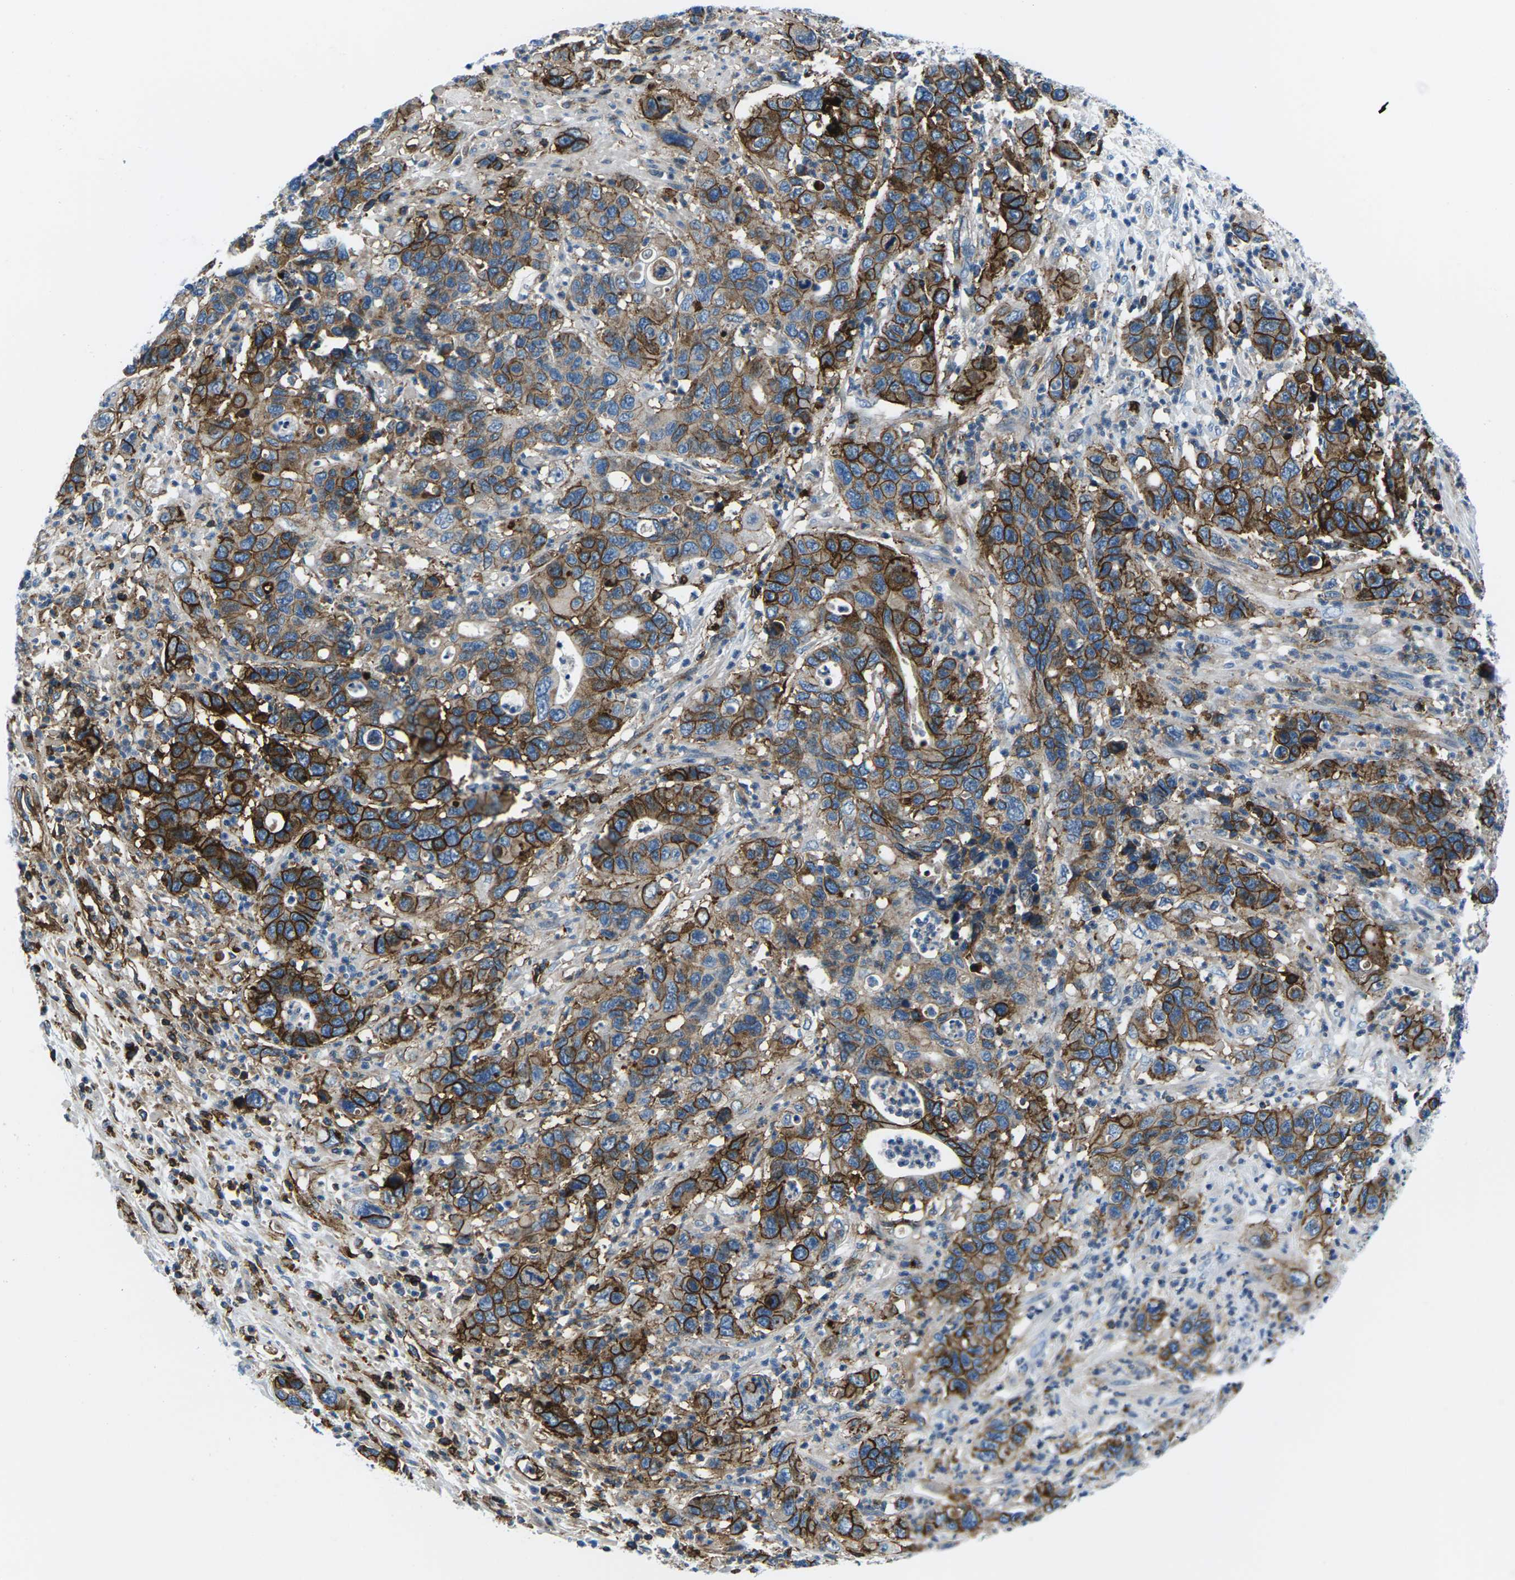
{"staining": {"intensity": "strong", "quantity": ">75%", "location": "cytoplasmic/membranous"}, "tissue": "pancreatic cancer", "cell_type": "Tumor cells", "image_type": "cancer", "snomed": [{"axis": "morphology", "description": "Adenocarcinoma, NOS"}, {"axis": "topography", "description": "Pancreas"}], "caption": "This image displays IHC staining of human pancreatic adenocarcinoma, with high strong cytoplasmic/membranous staining in approximately >75% of tumor cells.", "gene": "SOCS4", "patient": {"sex": "female", "age": 71}}